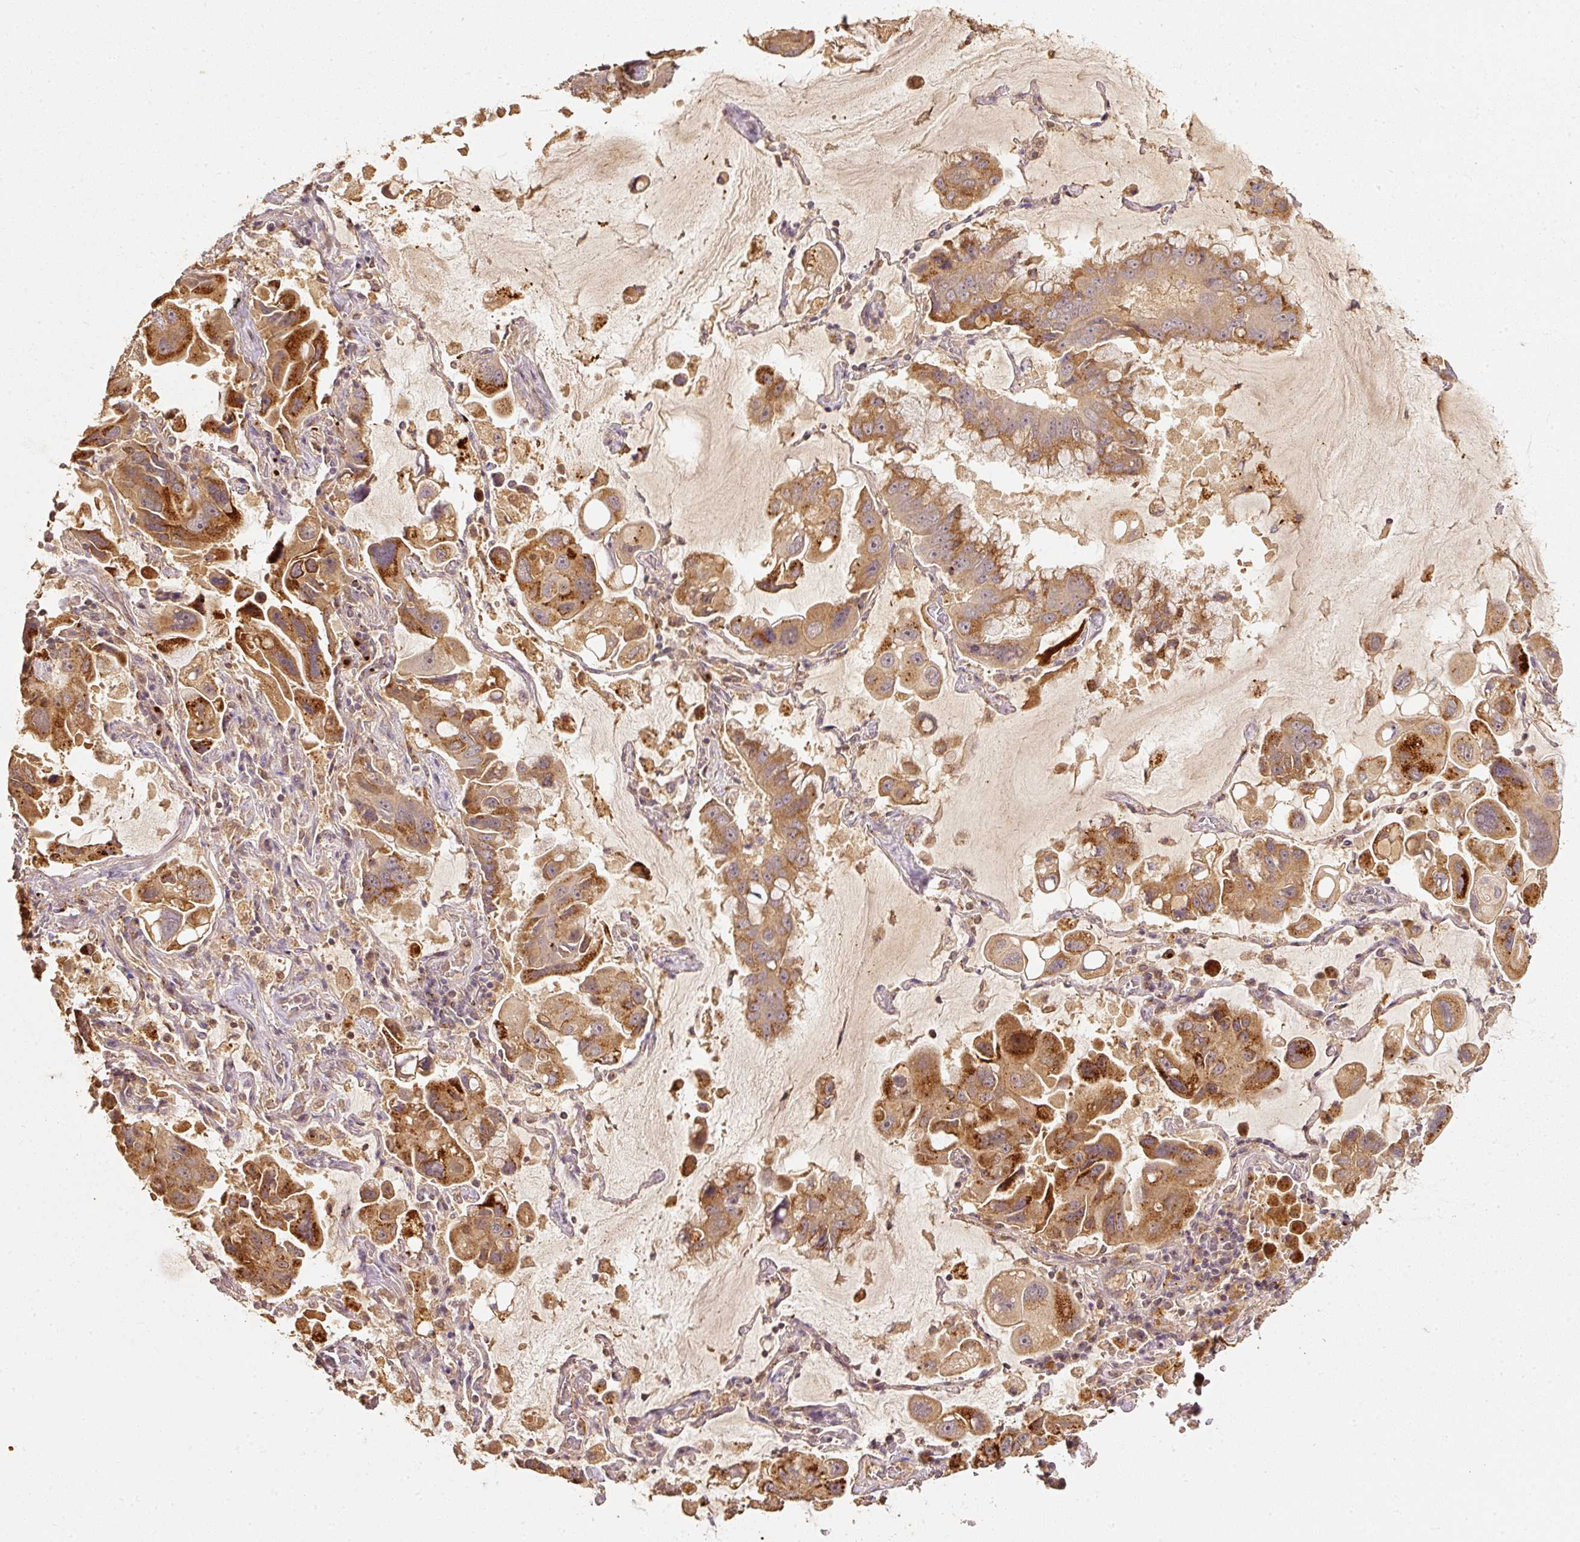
{"staining": {"intensity": "strong", "quantity": ">75%", "location": "cytoplasmic/membranous"}, "tissue": "lung cancer", "cell_type": "Tumor cells", "image_type": "cancer", "snomed": [{"axis": "morphology", "description": "Adenocarcinoma, NOS"}, {"axis": "topography", "description": "Lung"}], "caption": "Lung cancer (adenocarcinoma) stained with a protein marker exhibits strong staining in tumor cells.", "gene": "FUT8", "patient": {"sex": "male", "age": 64}}